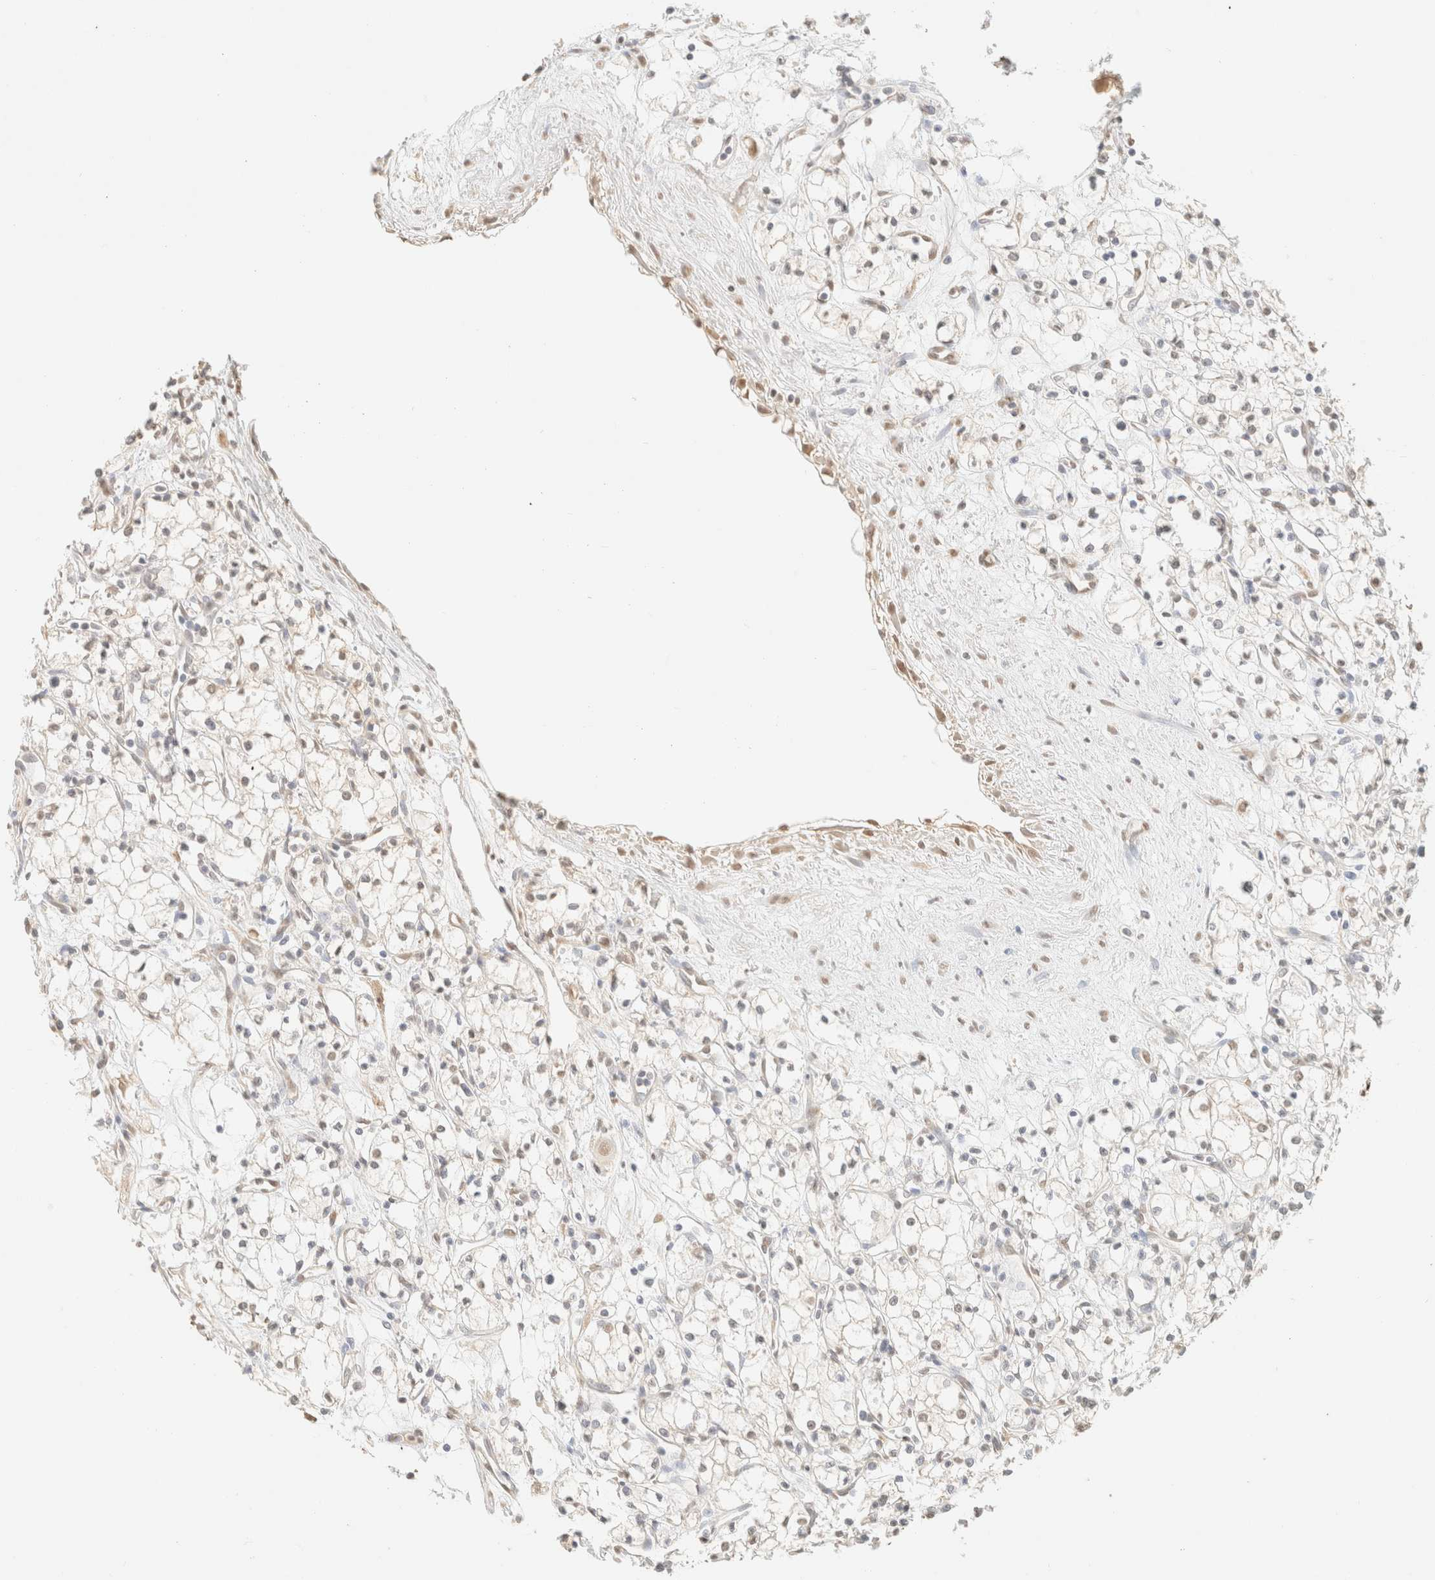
{"staining": {"intensity": "weak", "quantity": "<25%", "location": "nuclear"}, "tissue": "renal cancer", "cell_type": "Tumor cells", "image_type": "cancer", "snomed": [{"axis": "morphology", "description": "Normal tissue, NOS"}, {"axis": "morphology", "description": "Adenocarcinoma, NOS"}, {"axis": "topography", "description": "Kidney"}], "caption": "DAB (3,3'-diaminobenzidine) immunohistochemical staining of human adenocarcinoma (renal) reveals no significant expression in tumor cells.", "gene": "S100A13", "patient": {"sex": "male", "age": 59}}